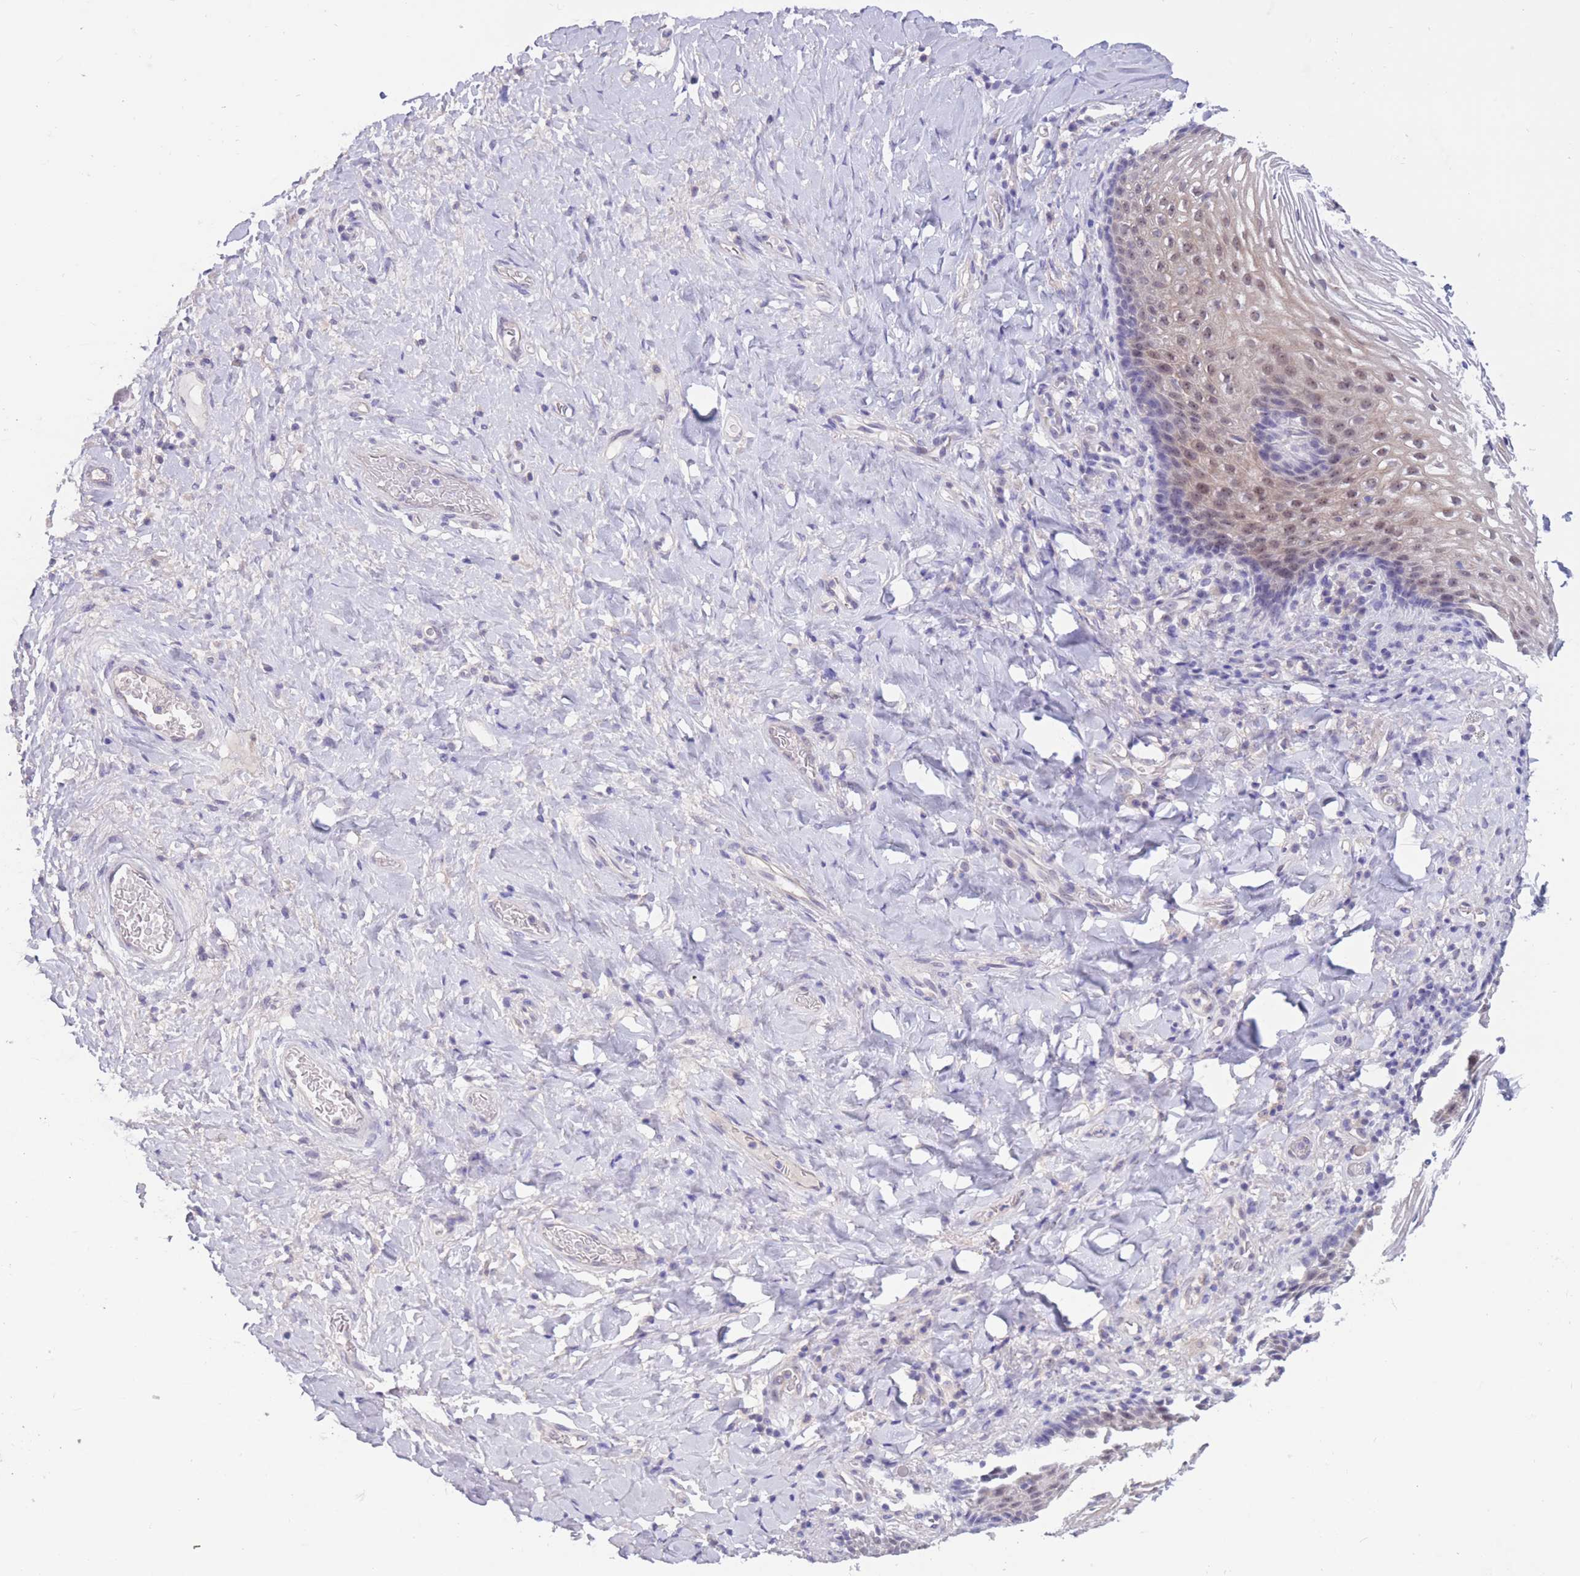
{"staining": {"intensity": "moderate", "quantity": "<25%", "location": "cytoplasmic/membranous,nuclear"}, "tissue": "vagina", "cell_type": "Squamous epithelial cells", "image_type": "normal", "snomed": [{"axis": "morphology", "description": "Normal tissue, NOS"}, {"axis": "topography", "description": "Vagina"}], "caption": "This is a histology image of IHC staining of unremarkable vagina, which shows moderate staining in the cytoplasmic/membranous,nuclear of squamous epithelial cells.", "gene": "BOP1", "patient": {"sex": "female", "age": 60}}